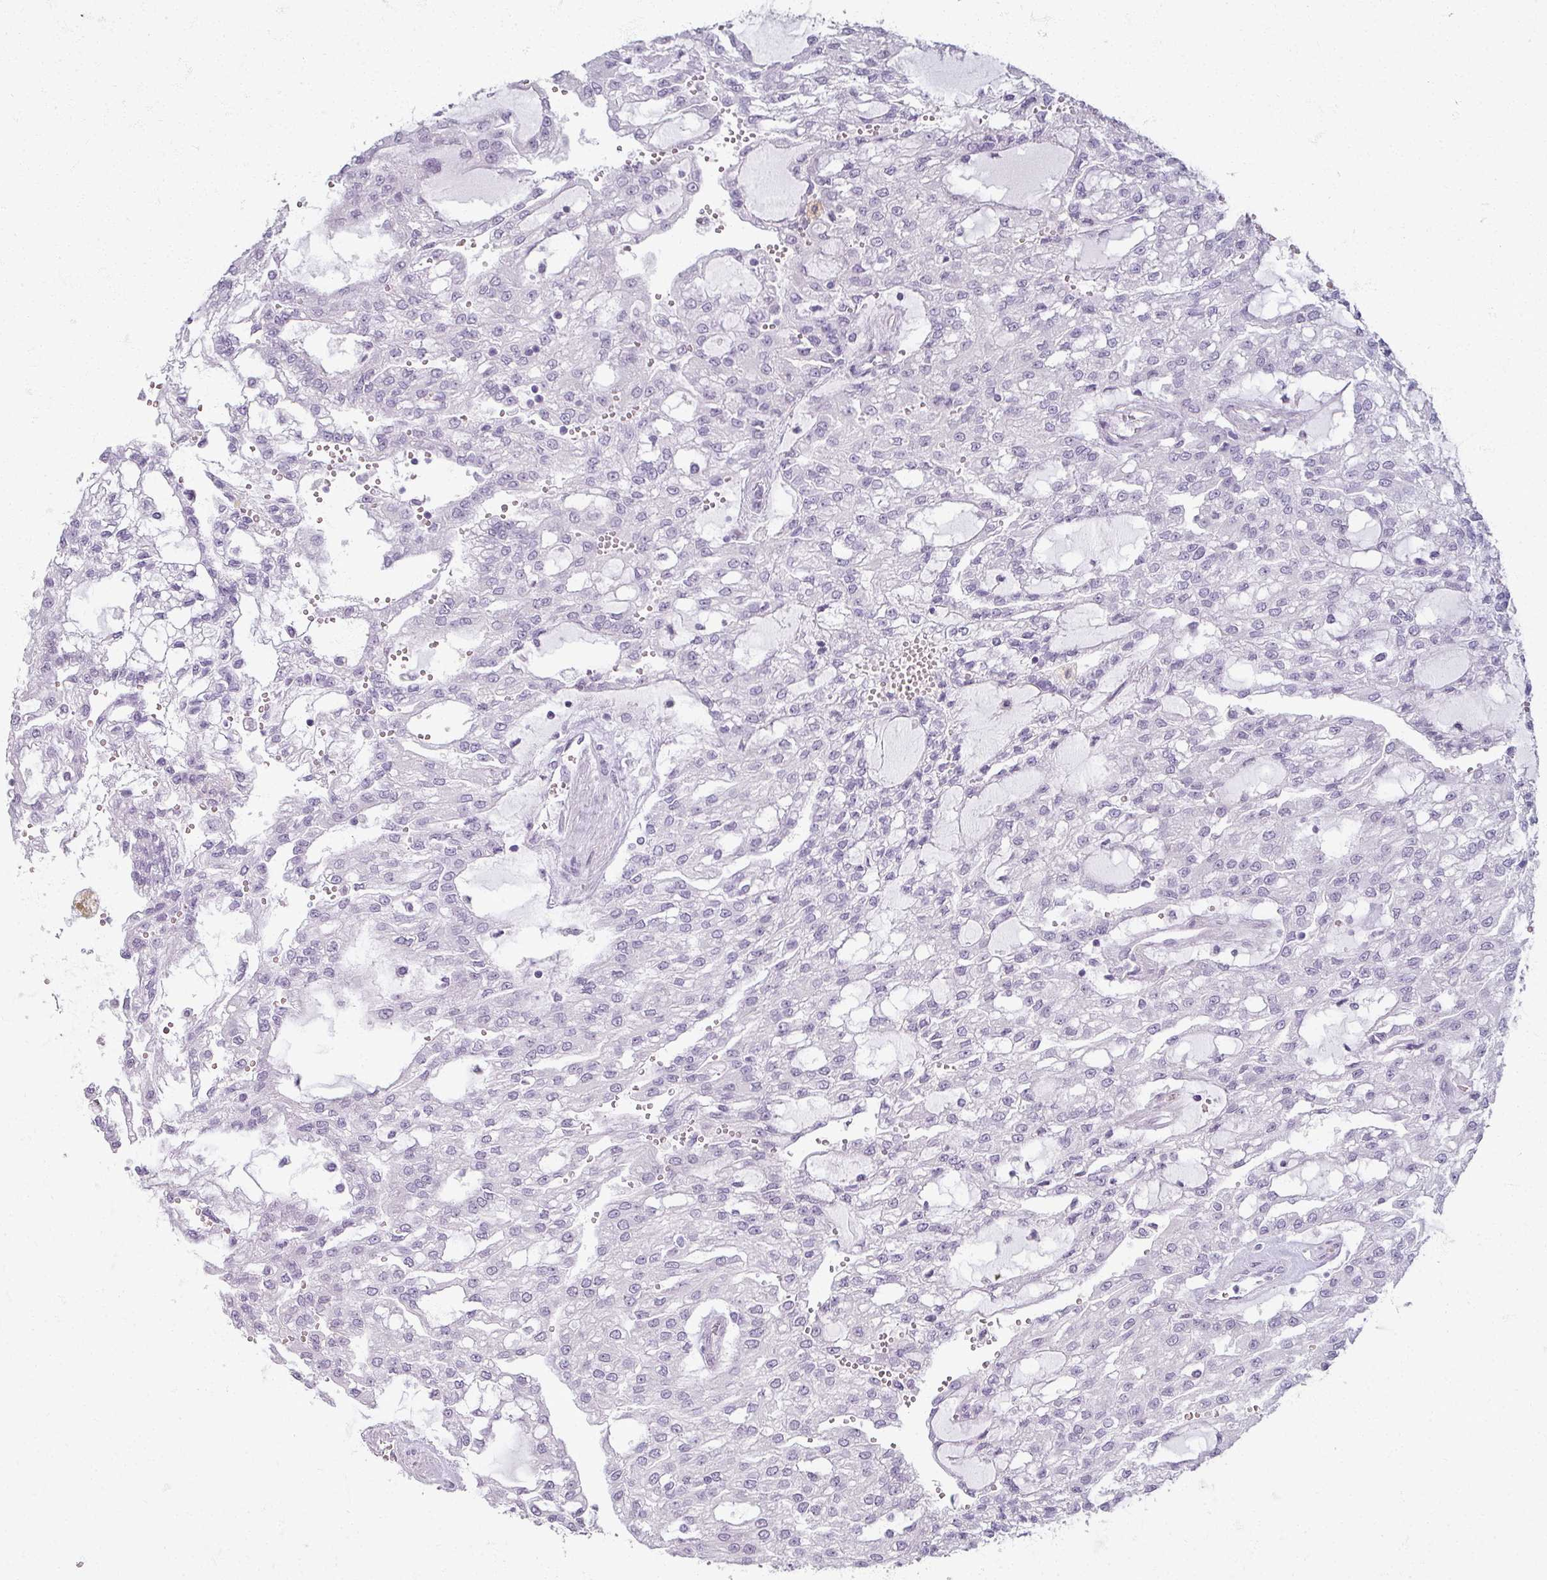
{"staining": {"intensity": "negative", "quantity": "none", "location": "none"}, "tissue": "renal cancer", "cell_type": "Tumor cells", "image_type": "cancer", "snomed": [{"axis": "morphology", "description": "Adenocarcinoma, NOS"}, {"axis": "topography", "description": "Kidney"}], "caption": "This is a image of IHC staining of adenocarcinoma (renal), which shows no positivity in tumor cells. The staining was performed using DAB to visualize the protein expression in brown, while the nuclei were stained in blue with hematoxylin (Magnification: 20x).", "gene": "RFPL2", "patient": {"sex": "male", "age": 63}}